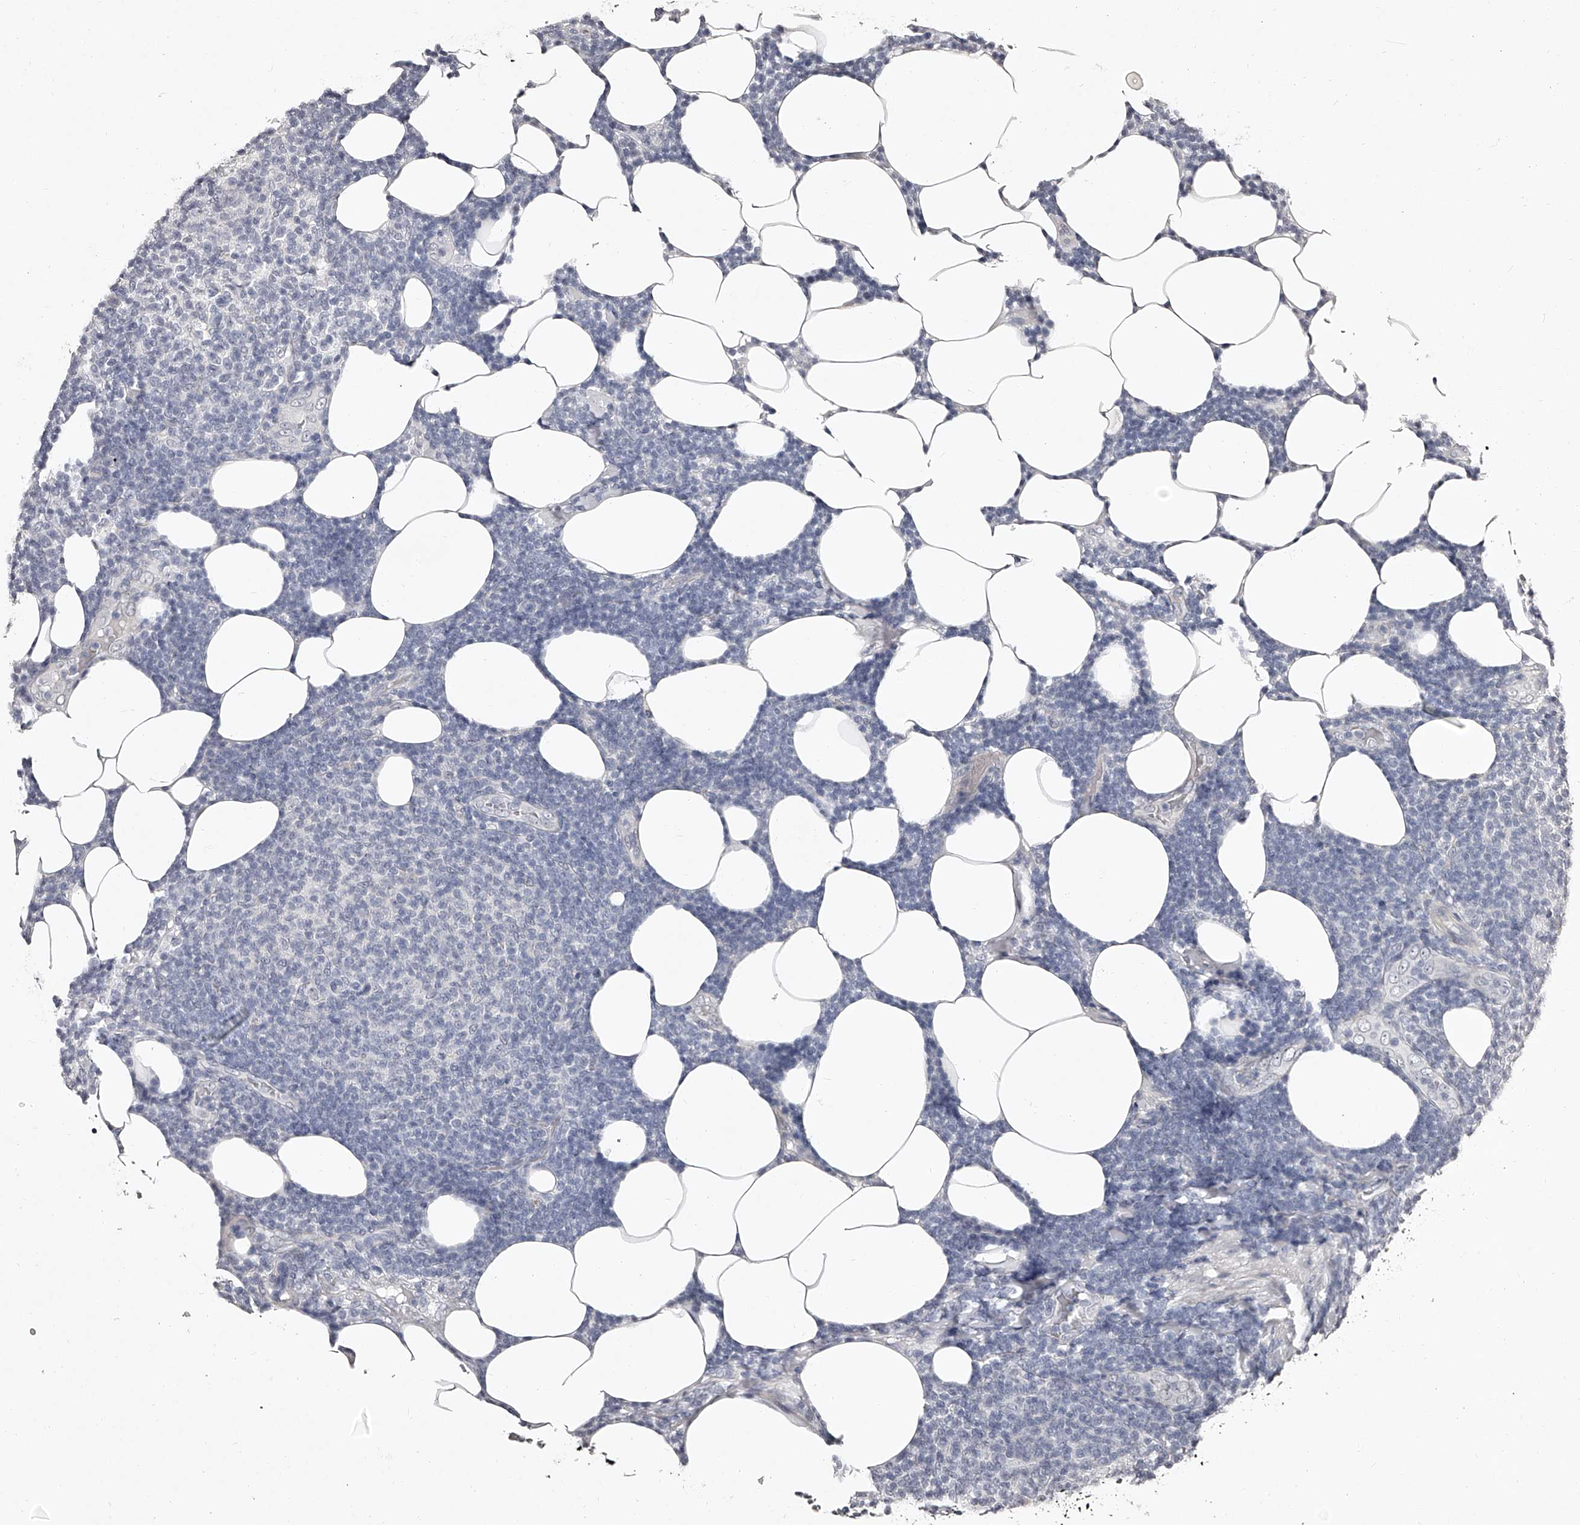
{"staining": {"intensity": "negative", "quantity": "none", "location": "none"}, "tissue": "lymphoma", "cell_type": "Tumor cells", "image_type": "cancer", "snomed": [{"axis": "morphology", "description": "Malignant lymphoma, non-Hodgkin's type, Low grade"}, {"axis": "topography", "description": "Lymph node"}], "caption": "Immunohistochemistry micrograph of neoplastic tissue: human lymphoma stained with DAB exhibits no significant protein positivity in tumor cells. (DAB (3,3'-diaminobenzidine) immunohistochemistry (IHC), high magnification).", "gene": "NT5DC1", "patient": {"sex": "male", "age": 66}}